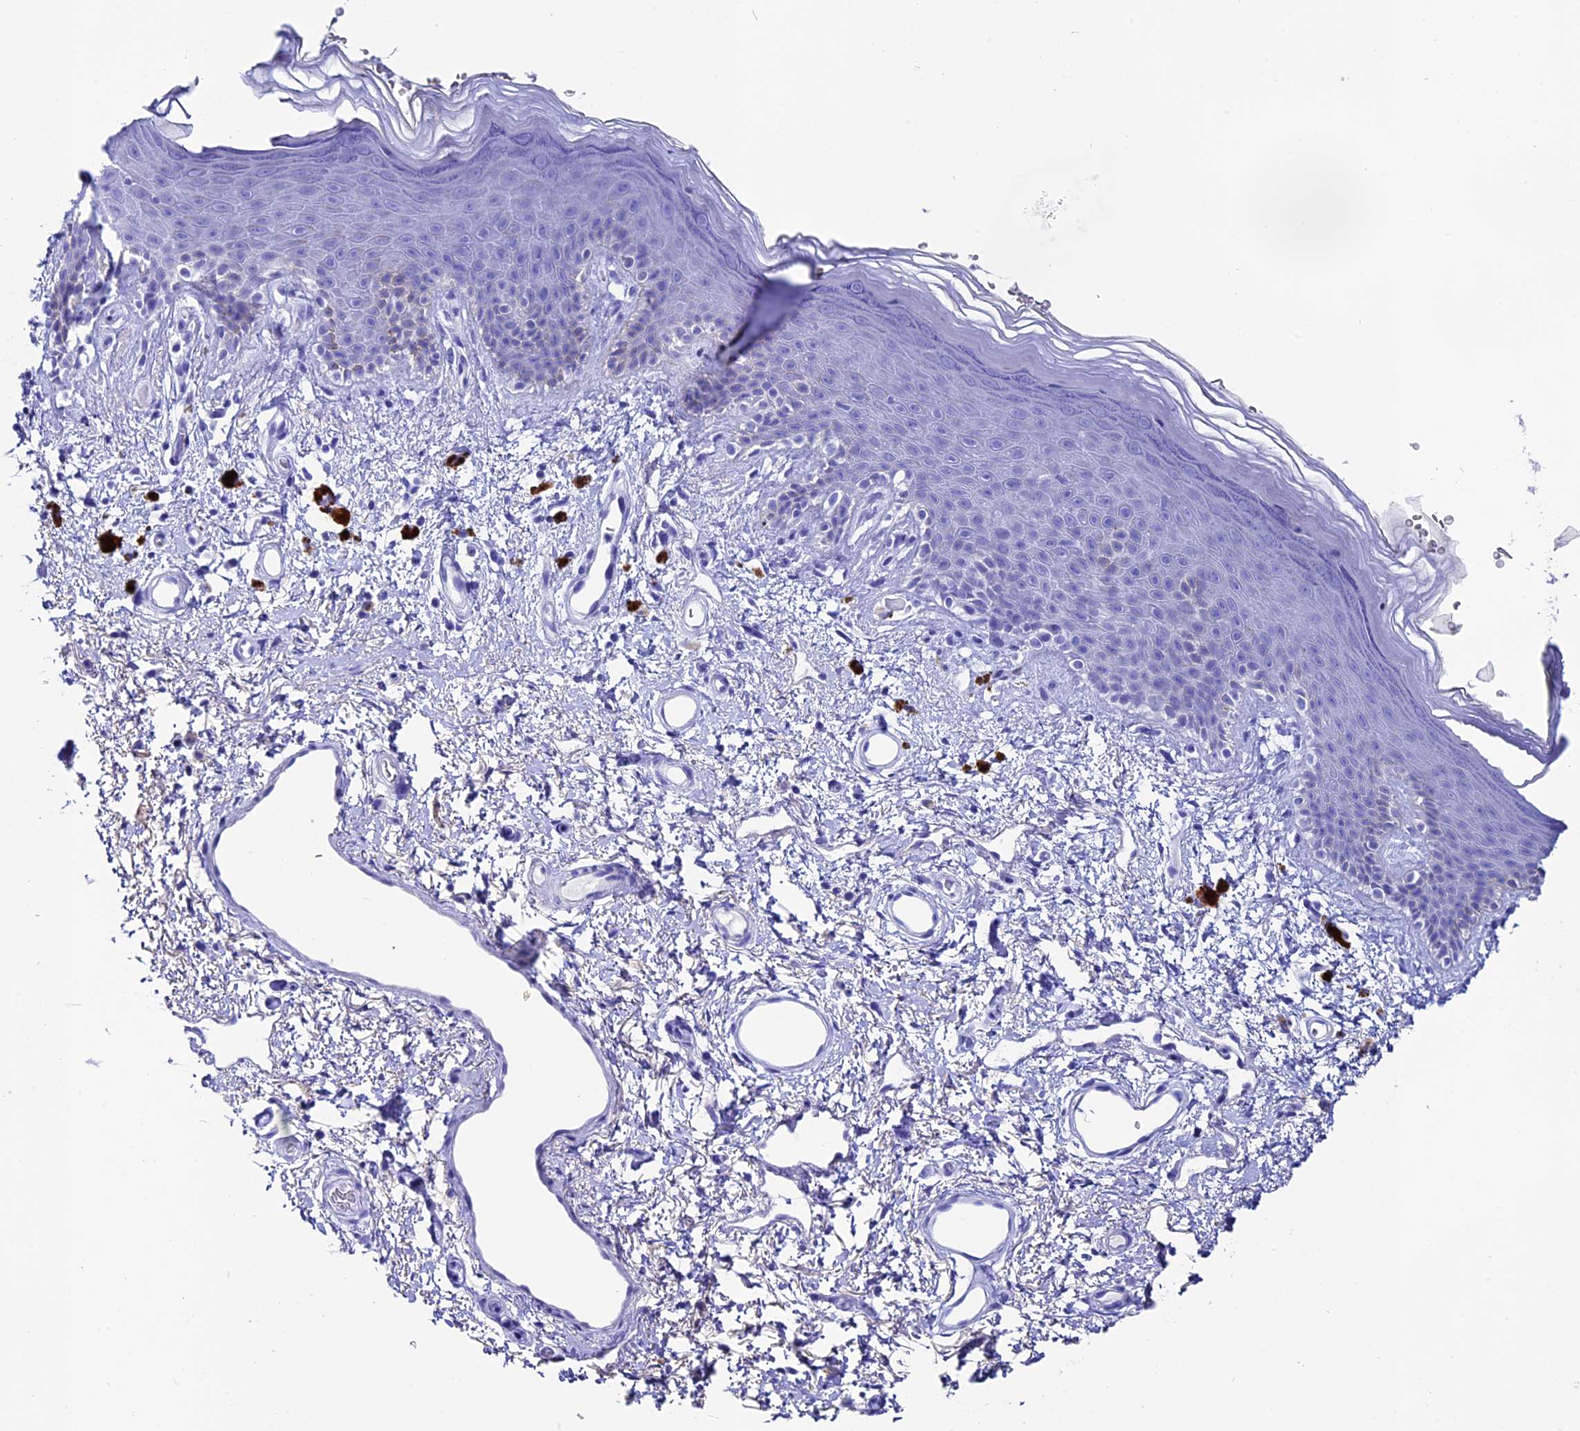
{"staining": {"intensity": "weak", "quantity": "<25%", "location": "cytoplasmic/membranous"}, "tissue": "skin", "cell_type": "Epidermal cells", "image_type": "normal", "snomed": [{"axis": "morphology", "description": "Normal tissue, NOS"}, {"axis": "topography", "description": "Anal"}], "caption": "This micrograph is of unremarkable skin stained with IHC to label a protein in brown with the nuclei are counter-stained blue. There is no expression in epidermal cells.", "gene": "ANKRD29", "patient": {"sex": "female", "age": 46}}